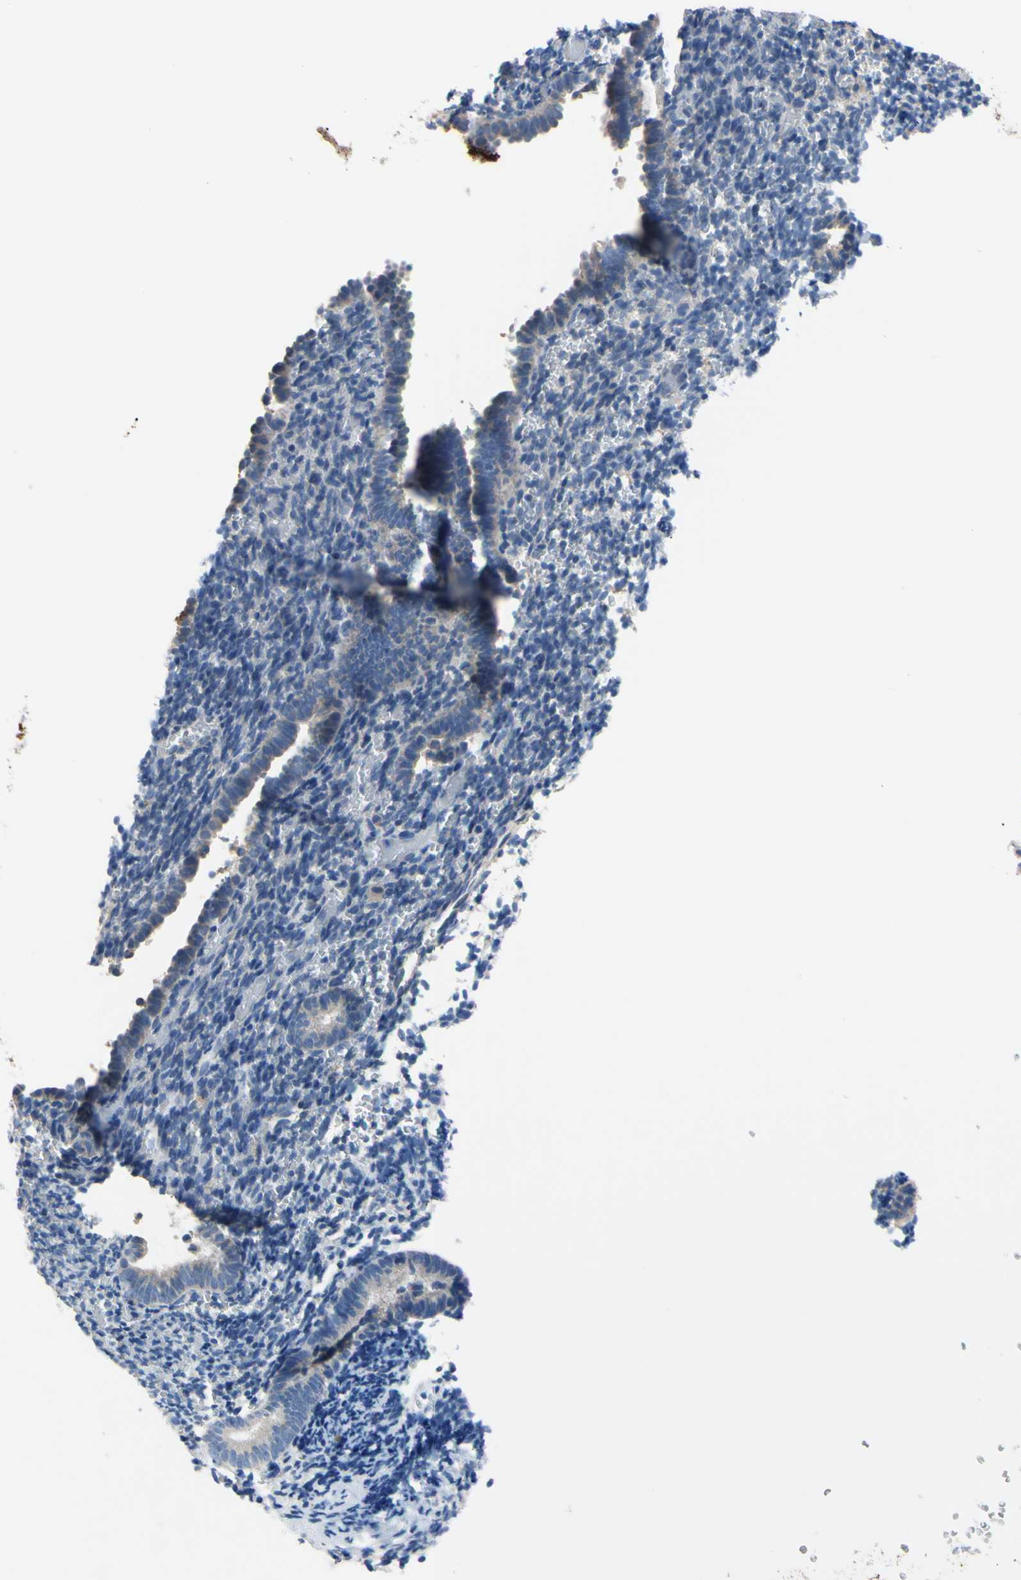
{"staining": {"intensity": "negative", "quantity": "none", "location": "none"}, "tissue": "endometrium", "cell_type": "Cells in endometrial stroma", "image_type": "normal", "snomed": [{"axis": "morphology", "description": "Normal tissue, NOS"}, {"axis": "topography", "description": "Endometrium"}], "caption": "High power microscopy micrograph of an immunohistochemistry photomicrograph of normal endometrium, revealing no significant expression in cells in endometrial stroma. (DAB (3,3'-diaminobenzidine) IHC, high magnification).", "gene": "PNKD", "patient": {"sex": "female", "age": 51}}